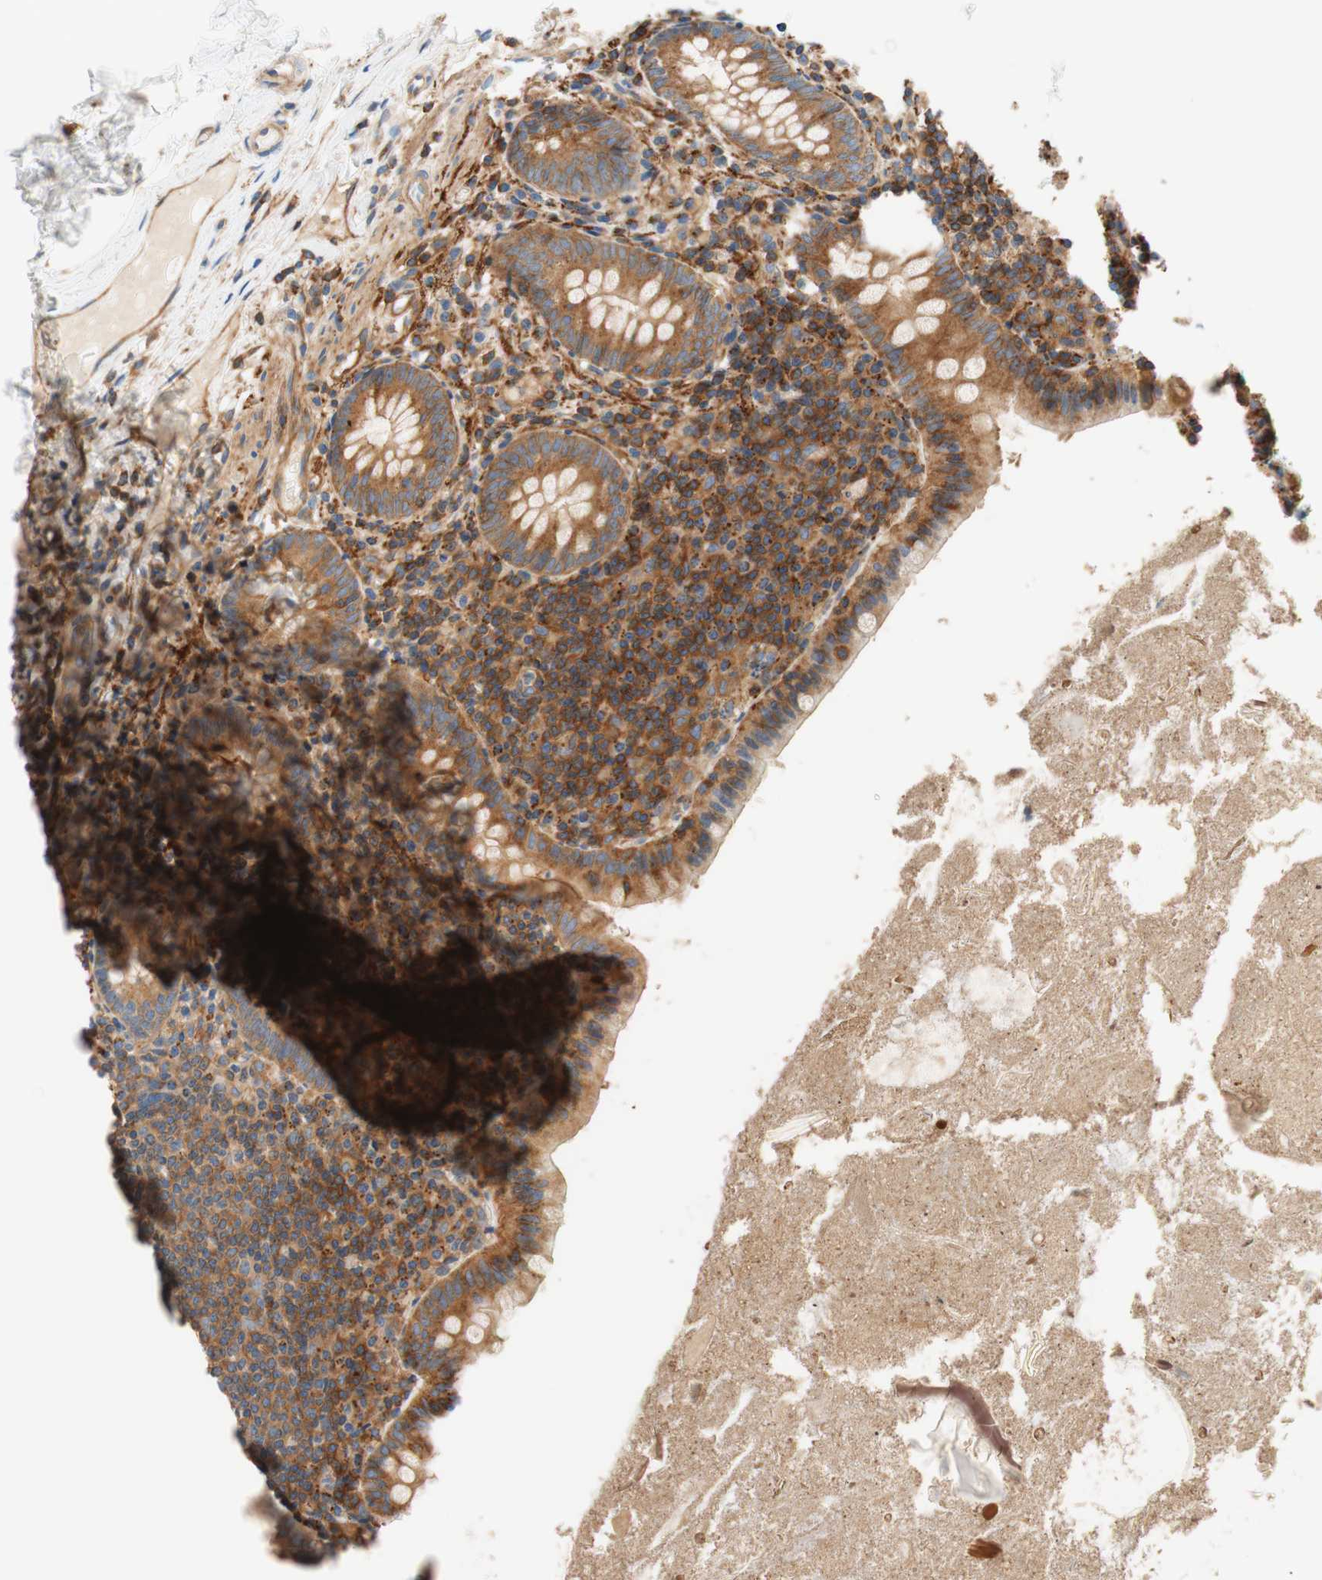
{"staining": {"intensity": "moderate", "quantity": ">75%", "location": "cytoplasmic/membranous"}, "tissue": "appendix", "cell_type": "Glandular cells", "image_type": "normal", "snomed": [{"axis": "morphology", "description": "Normal tissue, NOS"}, {"axis": "topography", "description": "Appendix"}], "caption": "Immunohistochemistry (IHC) (DAB (3,3'-diaminobenzidine)) staining of benign appendix shows moderate cytoplasmic/membranous protein staining in approximately >75% of glandular cells. The staining was performed using DAB (3,3'-diaminobenzidine), with brown indicating positive protein expression. Nuclei are stained blue with hematoxylin.", "gene": "VPS26A", "patient": {"sex": "male", "age": 52}}